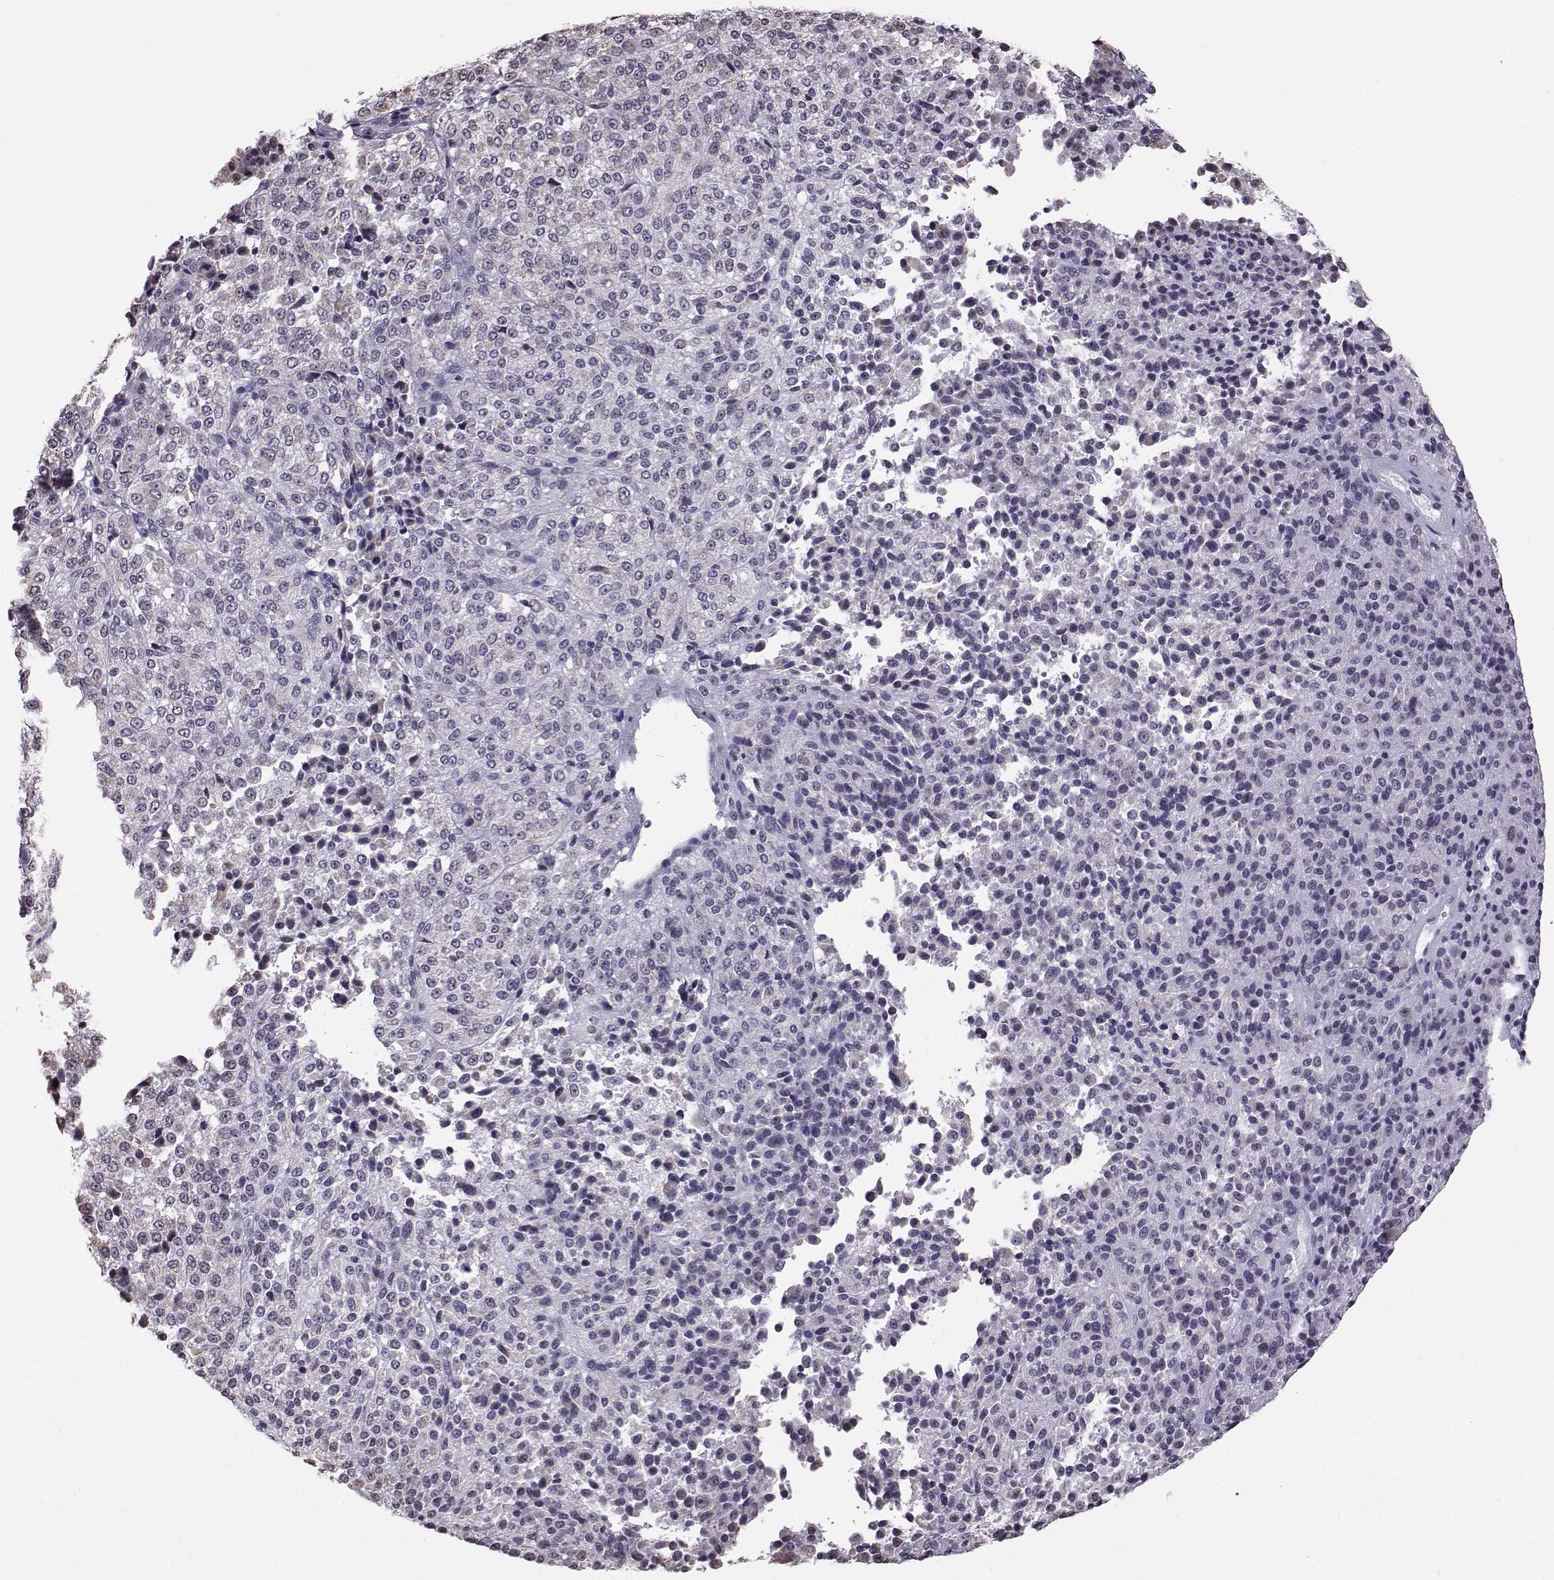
{"staining": {"intensity": "negative", "quantity": "none", "location": "none"}, "tissue": "melanoma", "cell_type": "Tumor cells", "image_type": "cancer", "snomed": [{"axis": "morphology", "description": "Malignant melanoma, Metastatic site"}, {"axis": "topography", "description": "Brain"}], "caption": "High power microscopy micrograph of an immunohistochemistry (IHC) photomicrograph of malignant melanoma (metastatic site), revealing no significant positivity in tumor cells.", "gene": "ALDH3A1", "patient": {"sex": "female", "age": 56}}